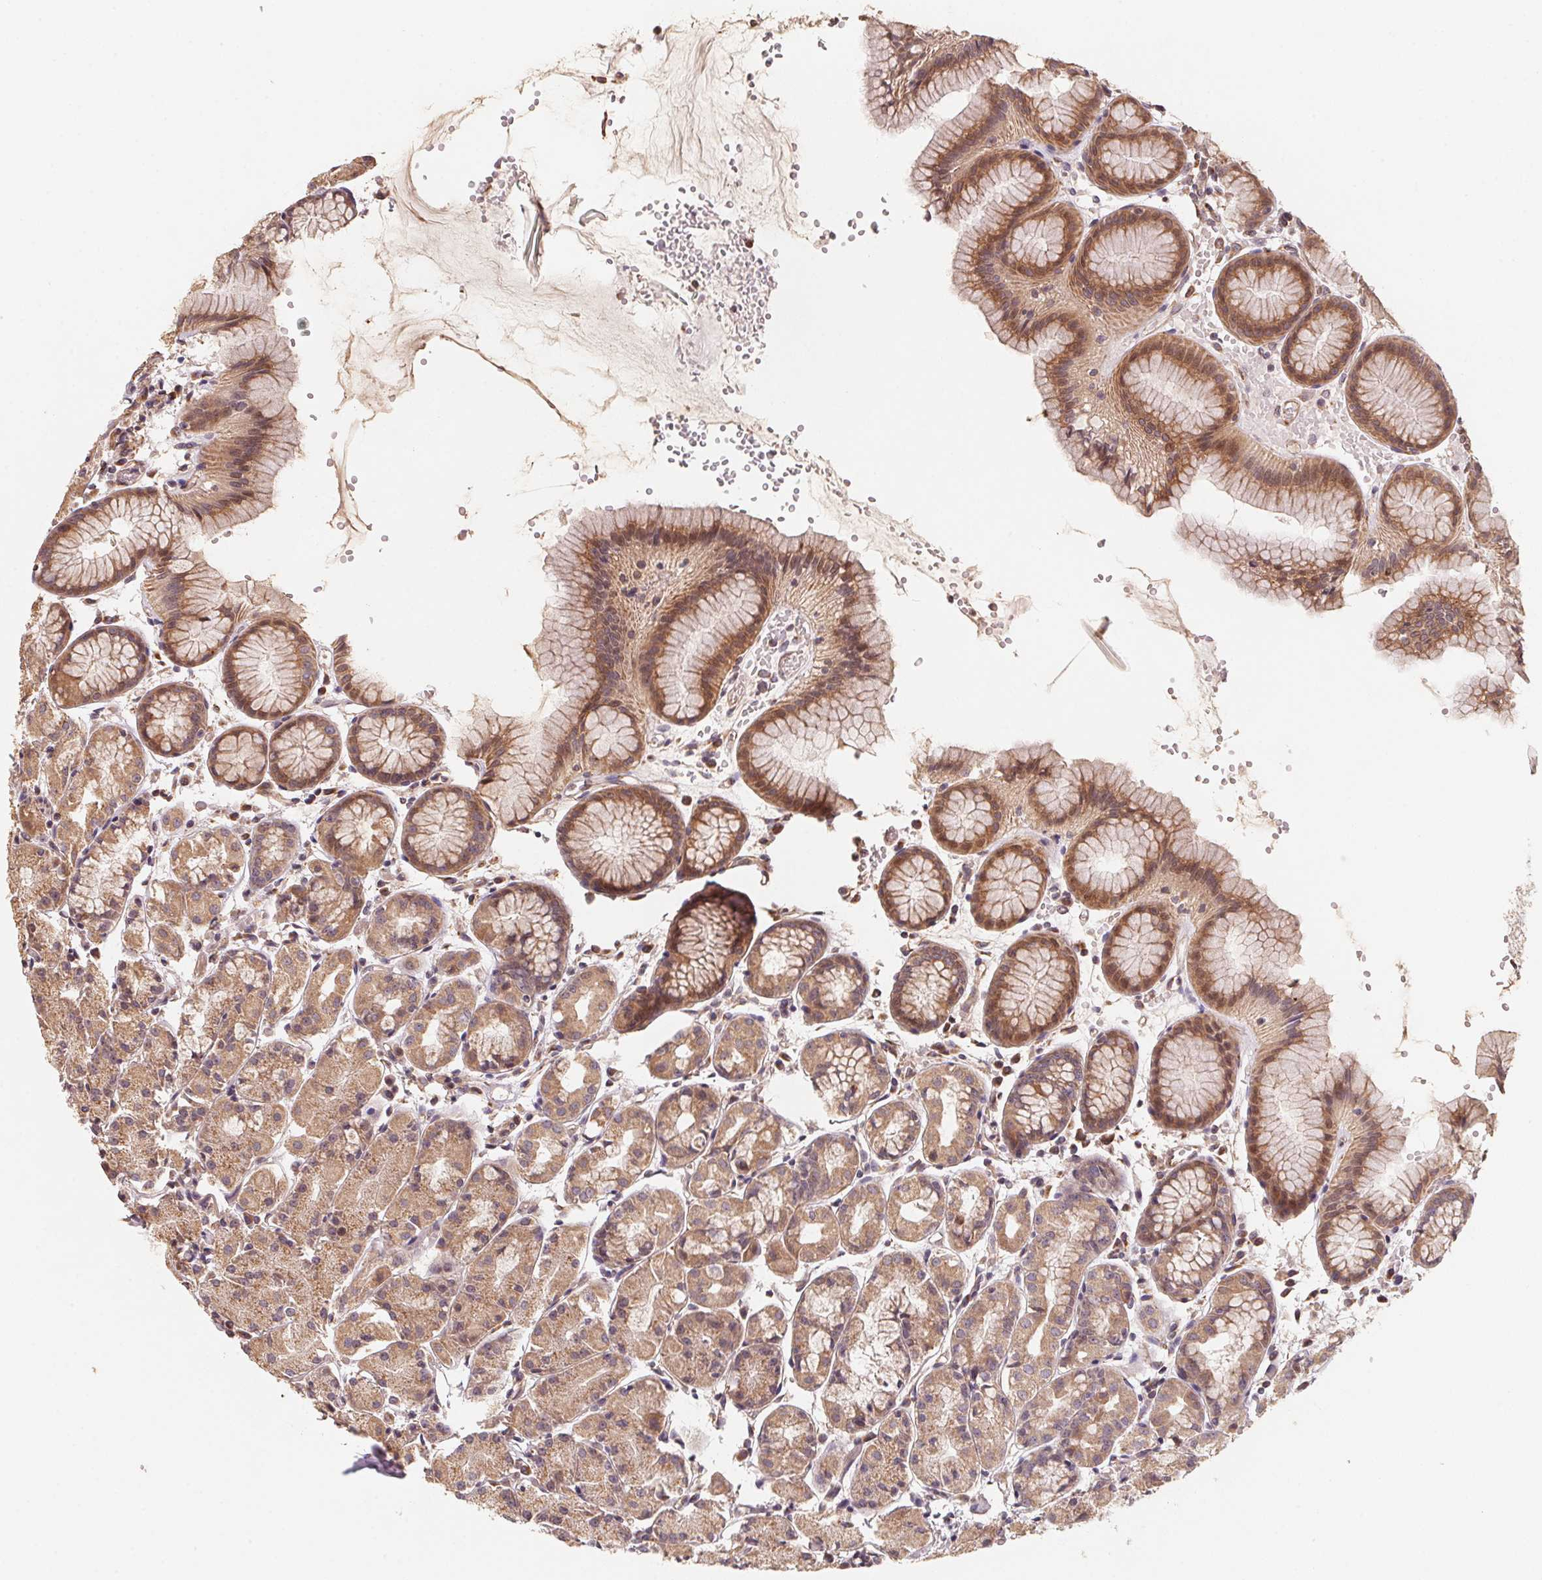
{"staining": {"intensity": "moderate", "quantity": ">75%", "location": "cytoplasmic/membranous,nuclear"}, "tissue": "stomach", "cell_type": "Glandular cells", "image_type": "normal", "snomed": [{"axis": "morphology", "description": "Normal tissue, NOS"}, {"axis": "topography", "description": "Stomach, upper"}], "caption": "Stomach stained with immunohistochemistry (IHC) reveals moderate cytoplasmic/membranous,nuclear positivity in about >75% of glandular cells. (DAB IHC, brown staining for protein, blue staining for nuclei).", "gene": "TSPAN12", "patient": {"sex": "male", "age": 47}}